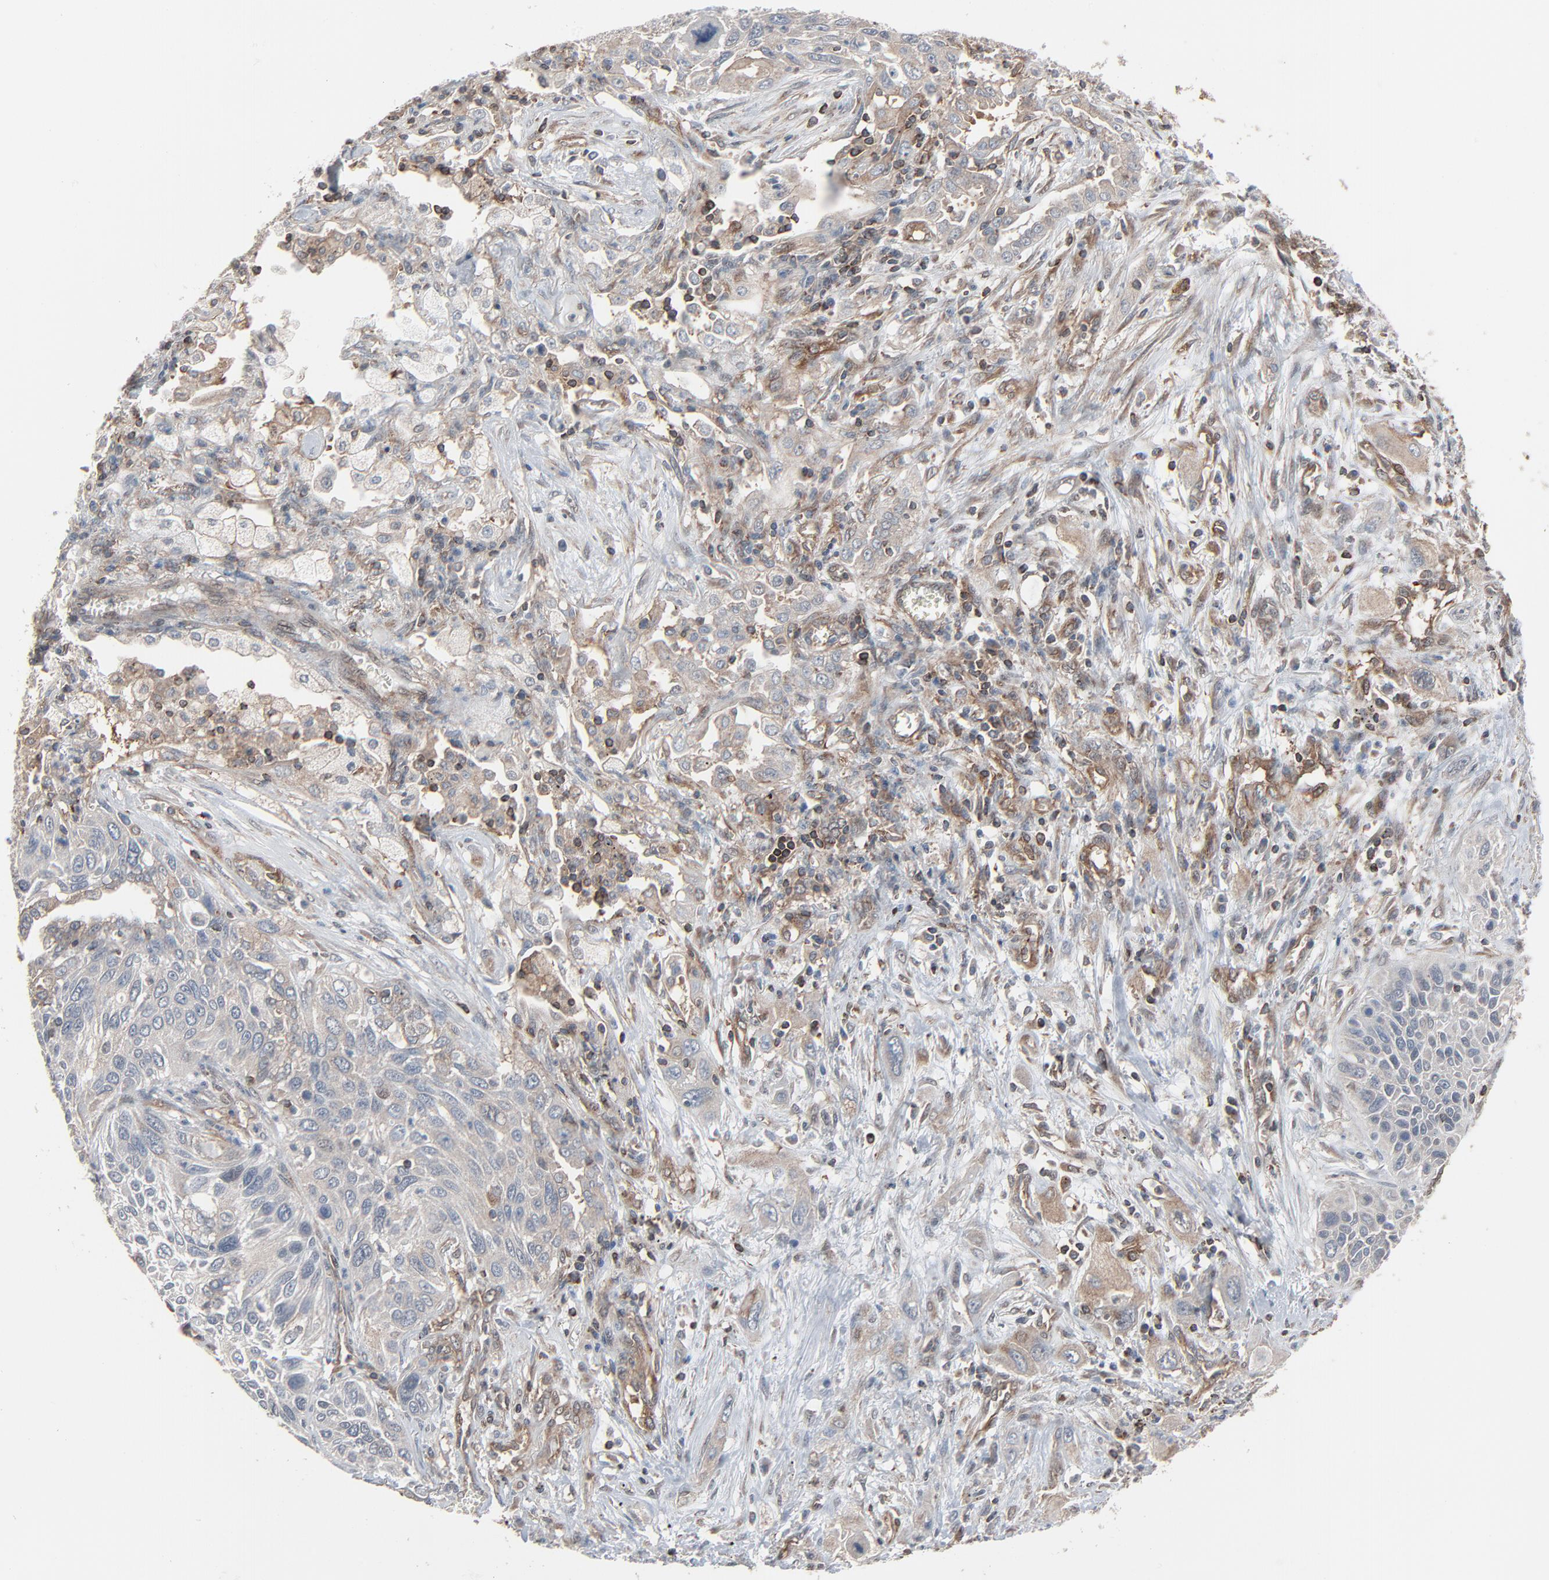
{"staining": {"intensity": "negative", "quantity": "none", "location": "none"}, "tissue": "lung cancer", "cell_type": "Tumor cells", "image_type": "cancer", "snomed": [{"axis": "morphology", "description": "Squamous cell carcinoma, NOS"}, {"axis": "topography", "description": "Lung"}], "caption": "Protein analysis of squamous cell carcinoma (lung) displays no significant staining in tumor cells. Nuclei are stained in blue.", "gene": "OPTN", "patient": {"sex": "female", "age": 76}}